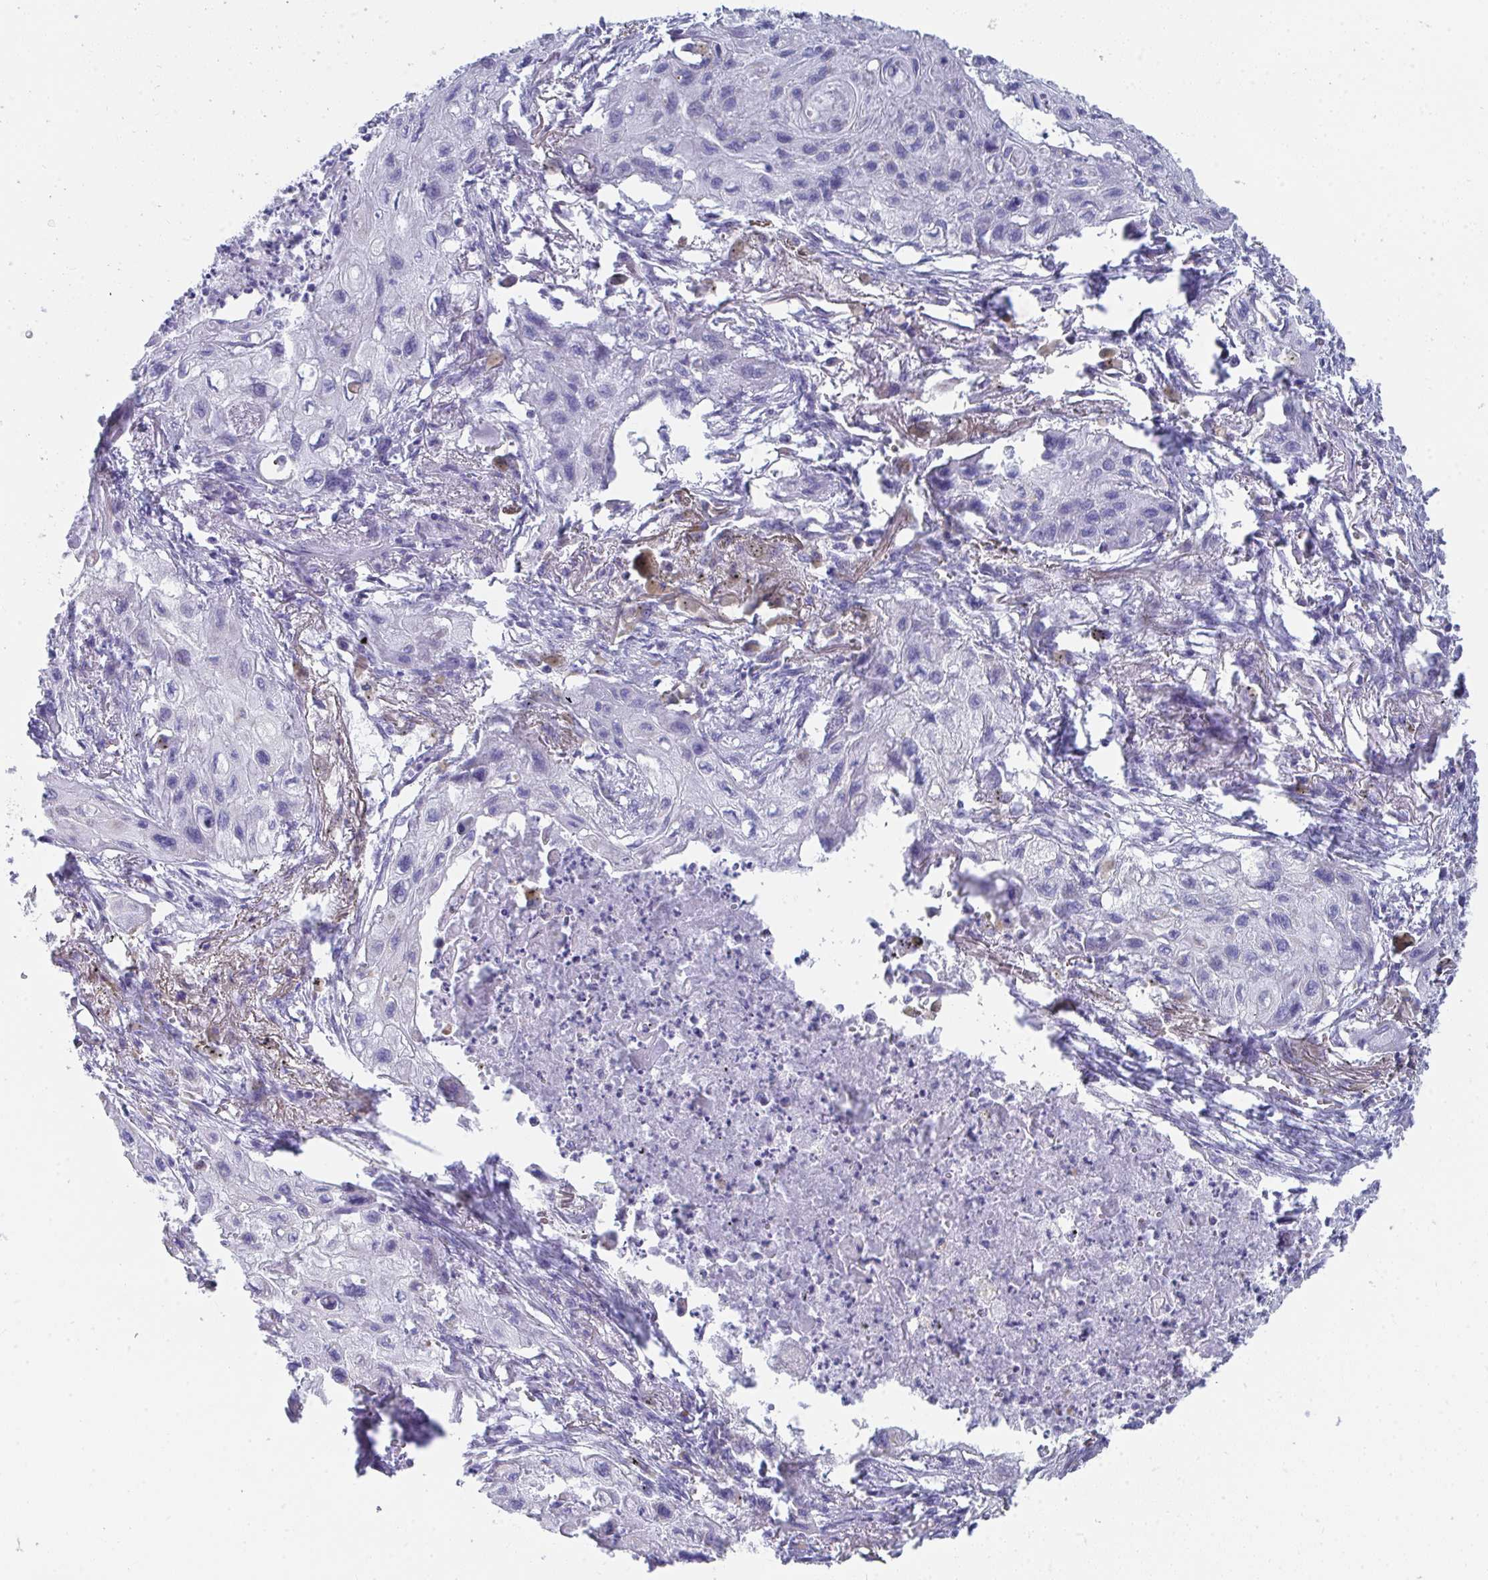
{"staining": {"intensity": "negative", "quantity": "none", "location": "none"}, "tissue": "lung cancer", "cell_type": "Tumor cells", "image_type": "cancer", "snomed": [{"axis": "morphology", "description": "Squamous cell carcinoma, NOS"}, {"axis": "topography", "description": "Lung"}], "caption": "Human lung cancer stained for a protein using immunohistochemistry reveals no positivity in tumor cells.", "gene": "AIFM1", "patient": {"sex": "male", "age": 71}}